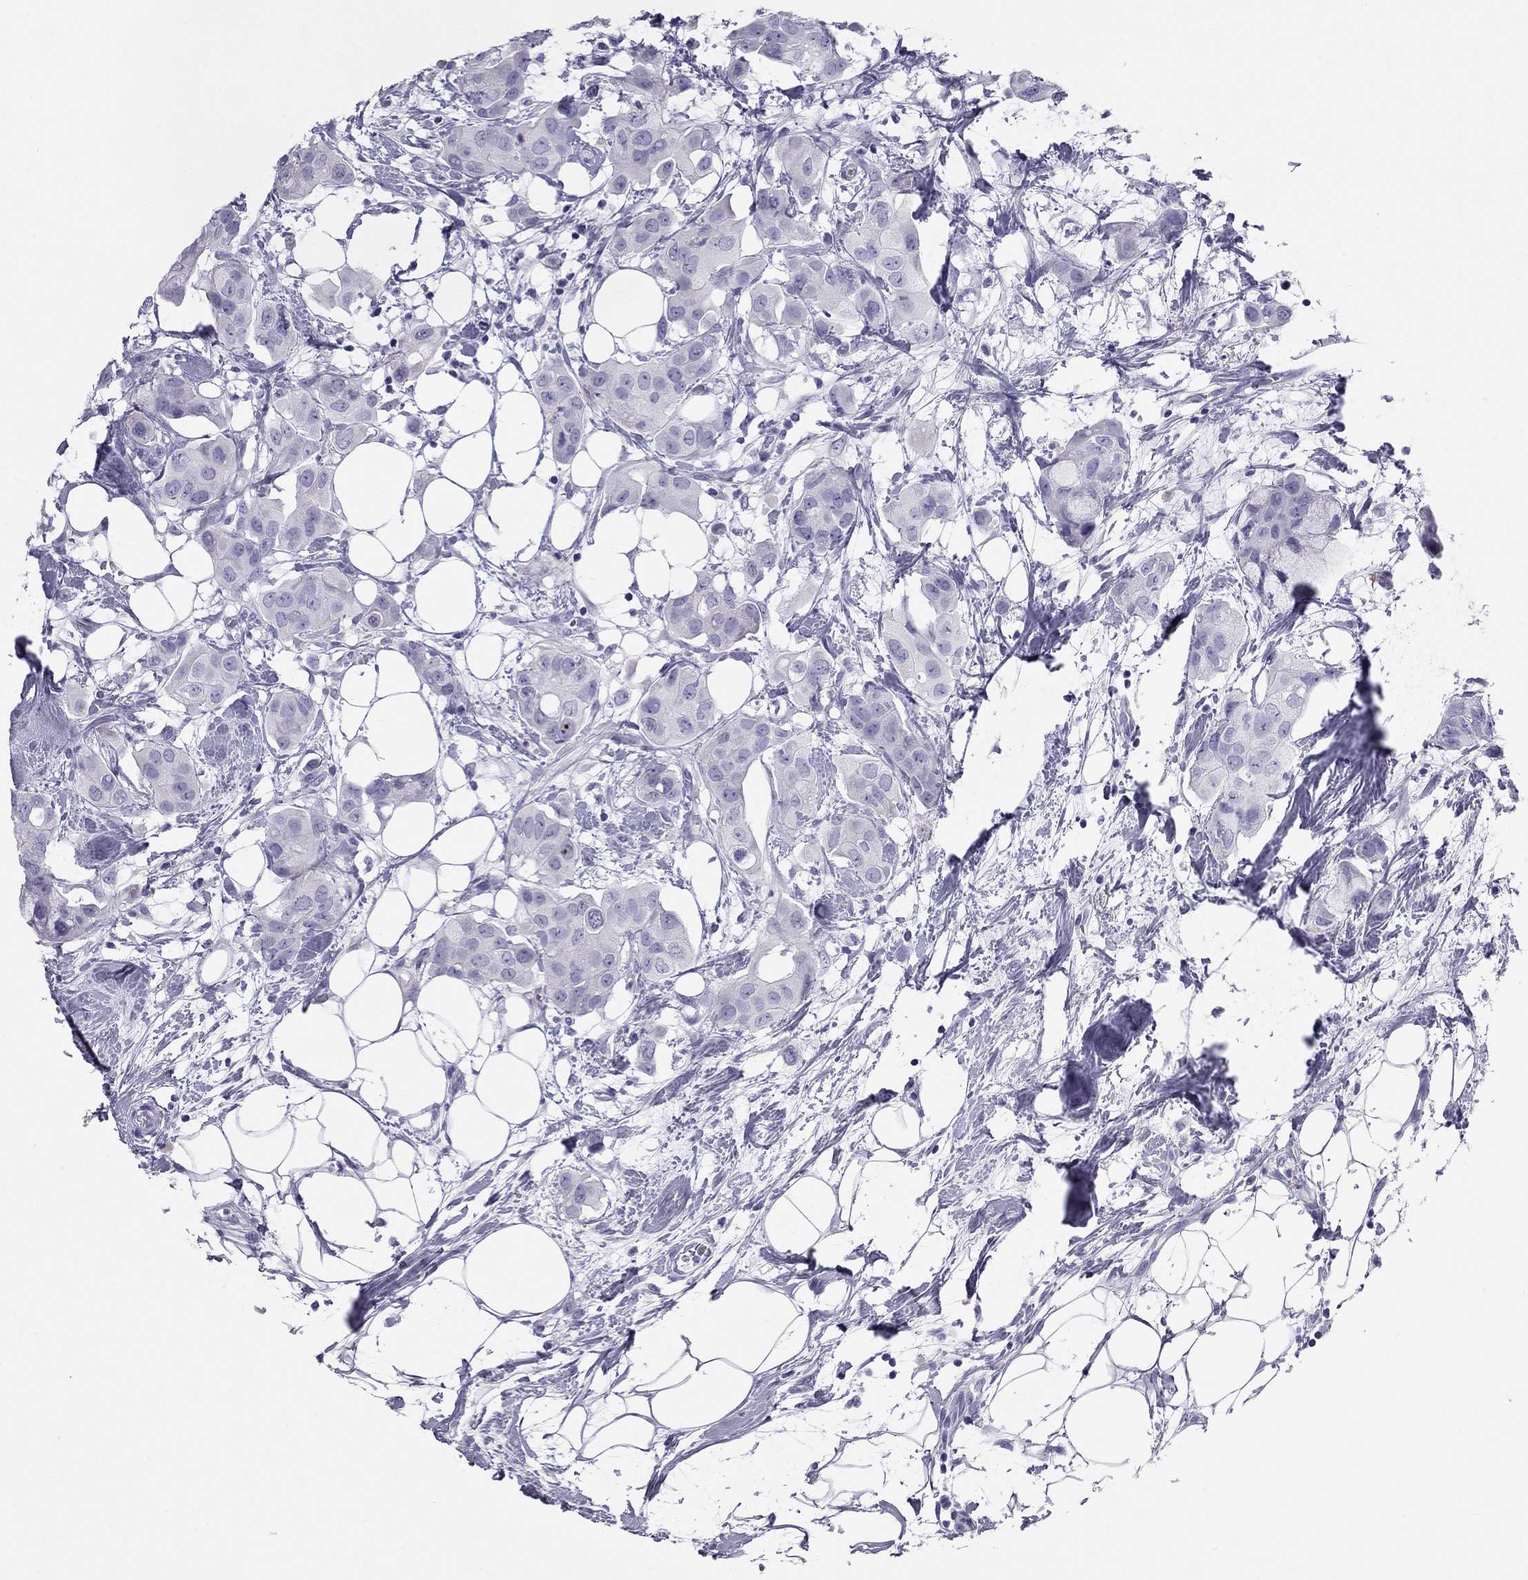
{"staining": {"intensity": "negative", "quantity": "none", "location": "none"}, "tissue": "breast cancer", "cell_type": "Tumor cells", "image_type": "cancer", "snomed": [{"axis": "morphology", "description": "Normal tissue, NOS"}, {"axis": "morphology", "description": "Duct carcinoma"}, {"axis": "topography", "description": "Breast"}], "caption": "A photomicrograph of human breast invasive ductal carcinoma is negative for staining in tumor cells.", "gene": "TRPM3", "patient": {"sex": "female", "age": 40}}